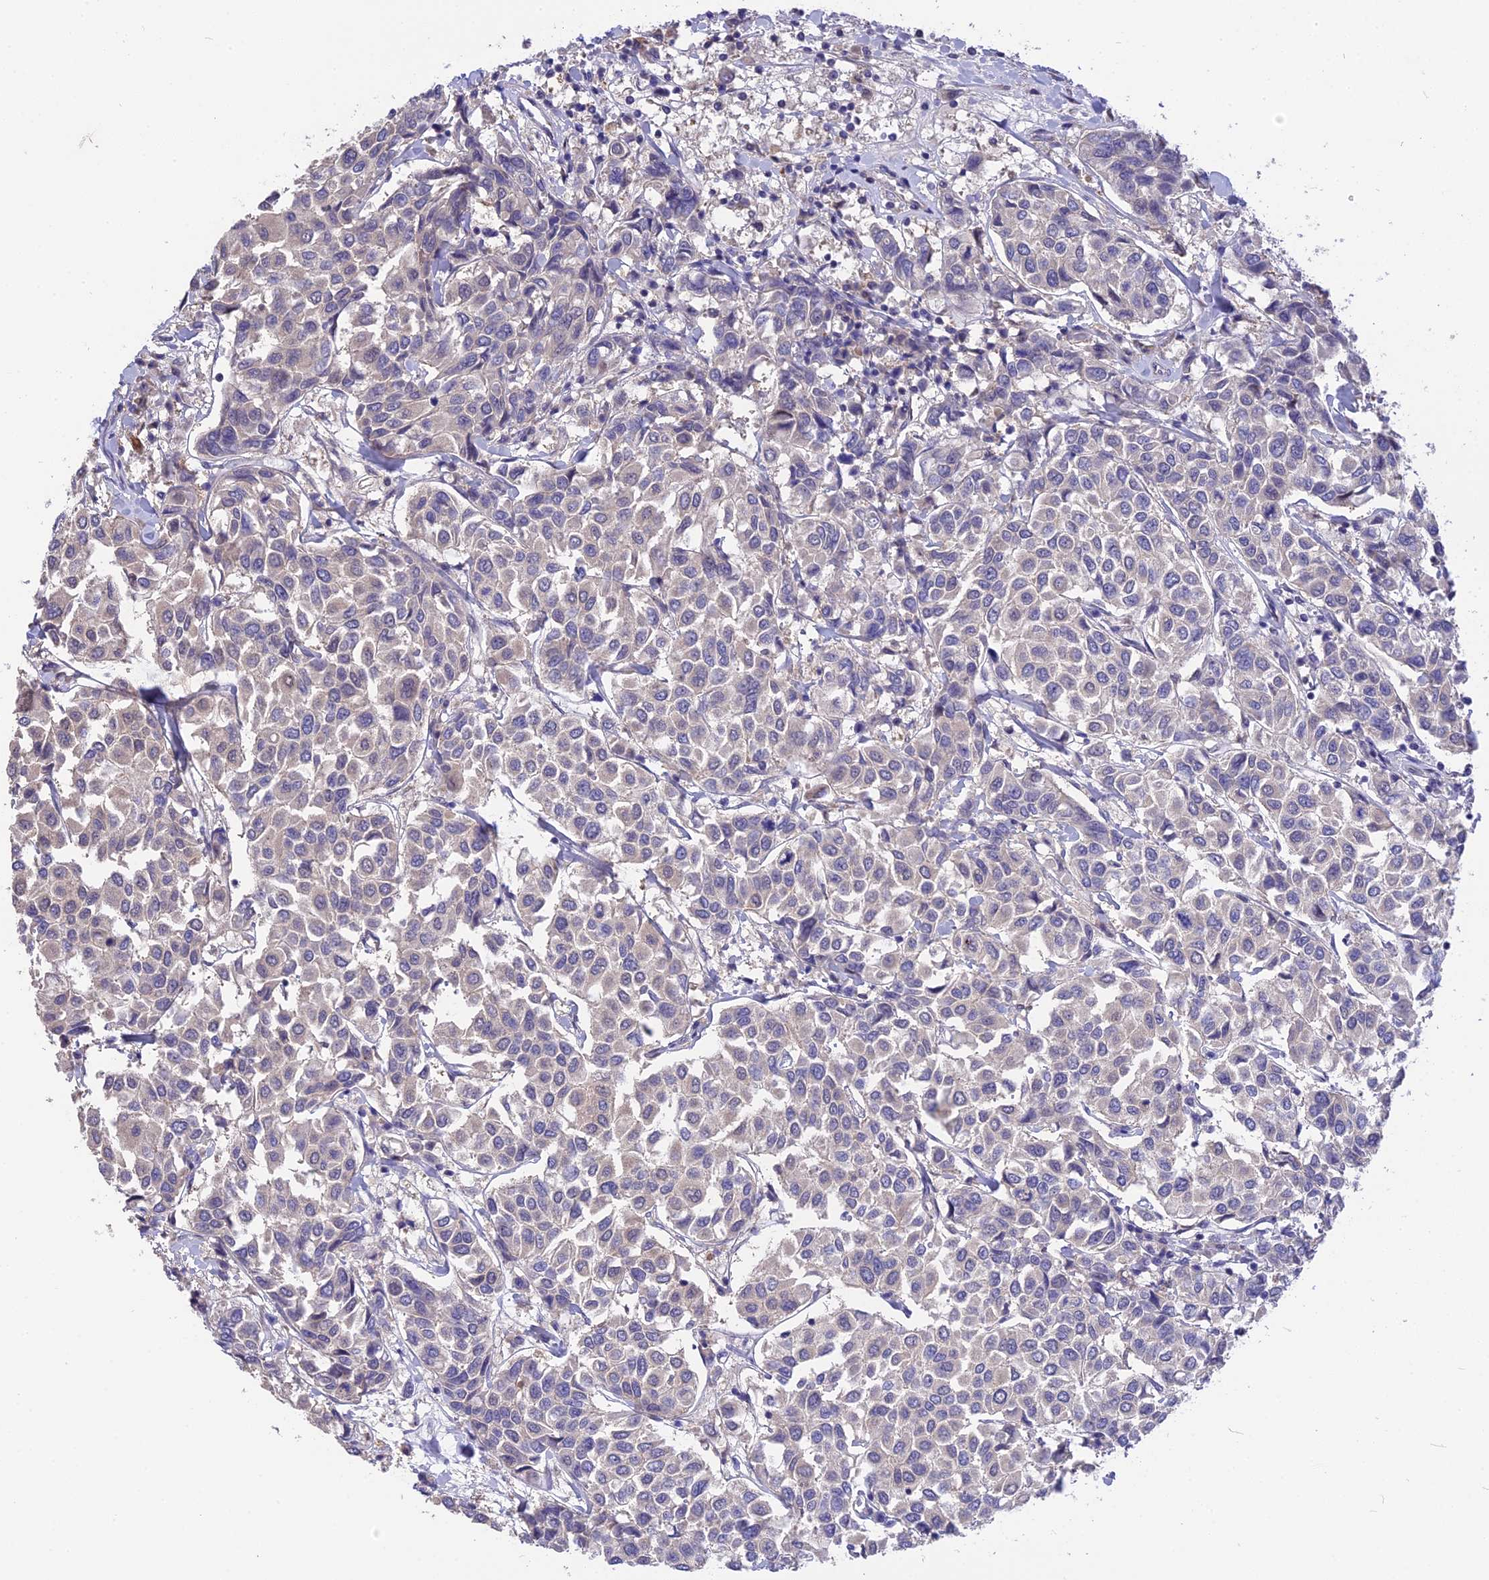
{"staining": {"intensity": "negative", "quantity": "none", "location": "none"}, "tissue": "breast cancer", "cell_type": "Tumor cells", "image_type": "cancer", "snomed": [{"axis": "morphology", "description": "Duct carcinoma"}, {"axis": "topography", "description": "Breast"}], "caption": "A micrograph of human breast cancer is negative for staining in tumor cells.", "gene": "KCTD14", "patient": {"sex": "female", "age": 55}}